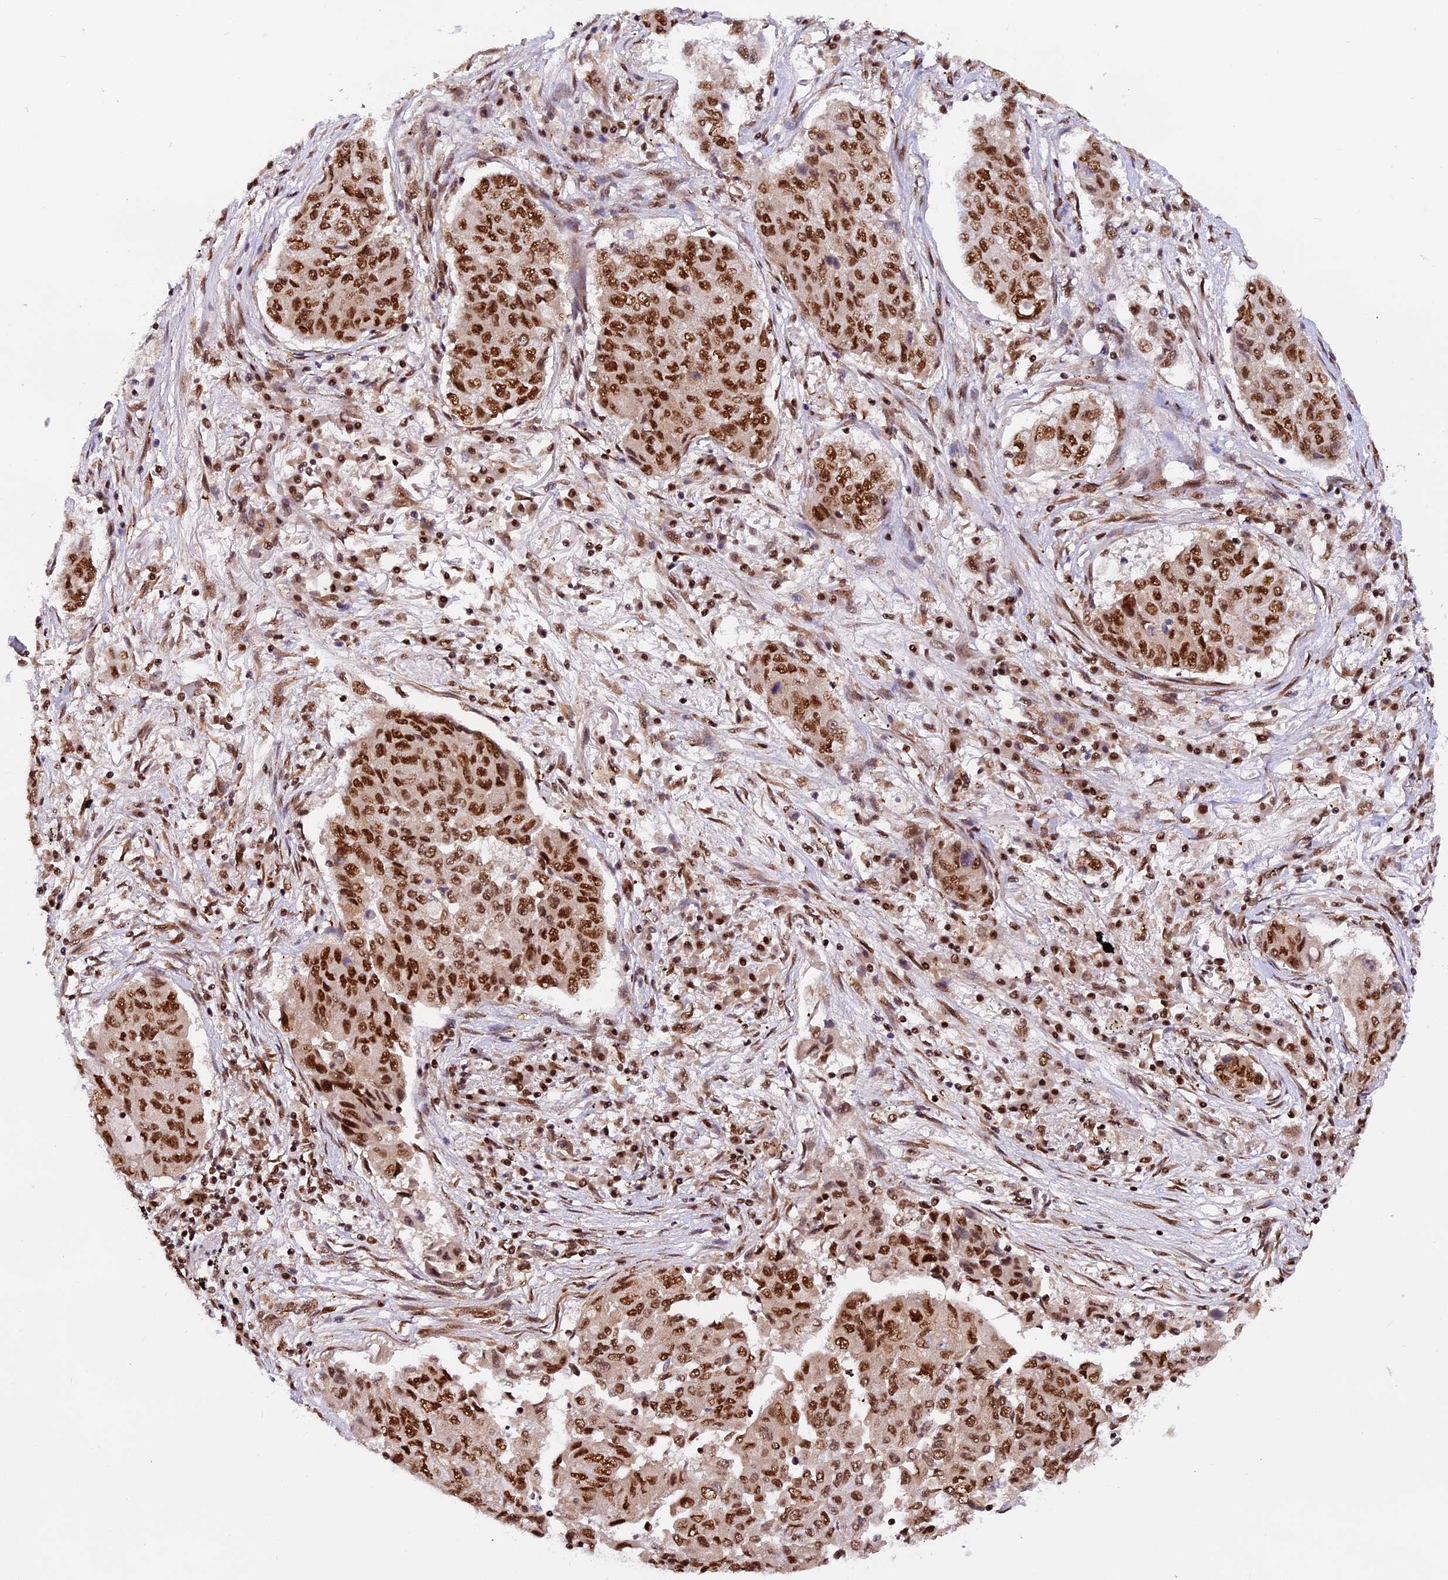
{"staining": {"intensity": "strong", "quantity": ">75%", "location": "nuclear"}, "tissue": "lung cancer", "cell_type": "Tumor cells", "image_type": "cancer", "snomed": [{"axis": "morphology", "description": "Squamous cell carcinoma, NOS"}, {"axis": "topography", "description": "Lung"}], "caption": "Approximately >75% of tumor cells in human lung cancer (squamous cell carcinoma) reveal strong nuclear protein staining as visualized by brown immunohistochemical staining.", "gene": "RAMAC", "patient": {"sex": "male", "age": 74}}